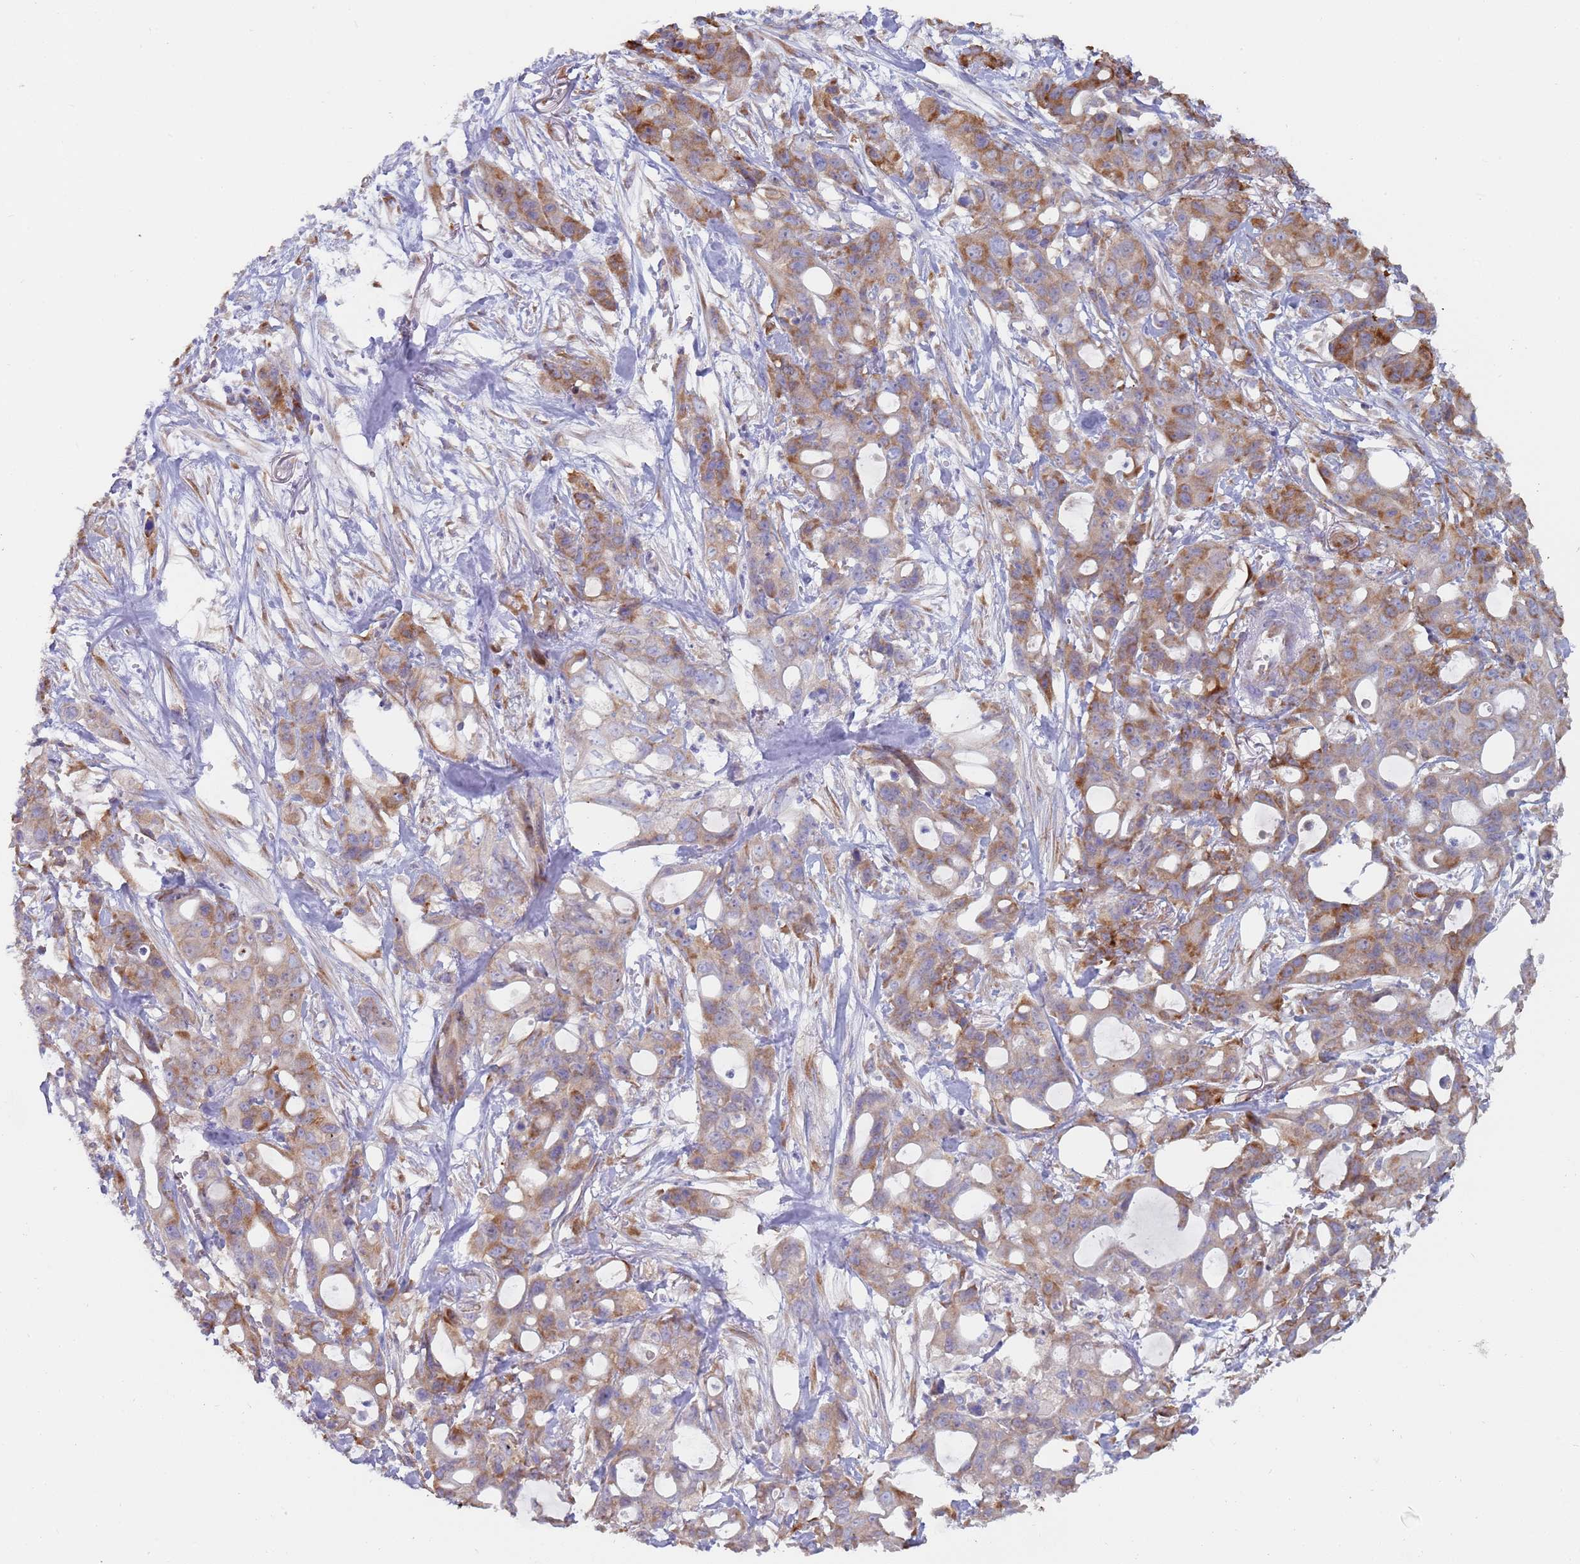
{"staining": {"intensity": "moderate", "quantity": "25%-75%", "location": "cytoplasmic/membranous"}, "tissue": "ovarian cancer", "cell_type": "Tumor cells", "image_type": "cancer", "snomed": [{"axis": "morphology", "description": "Cystadenocarcinoma, mucinous, NOS"}, {"axis": "topography", "description": "Ovary"}], "caption": "A brown stain highlights moderate cytoplasmic/membranous expression of a protein in ovarian cancer tumor cells.", "gene": "ZNF844", "patient": {"sex": "female", "age": 70}}